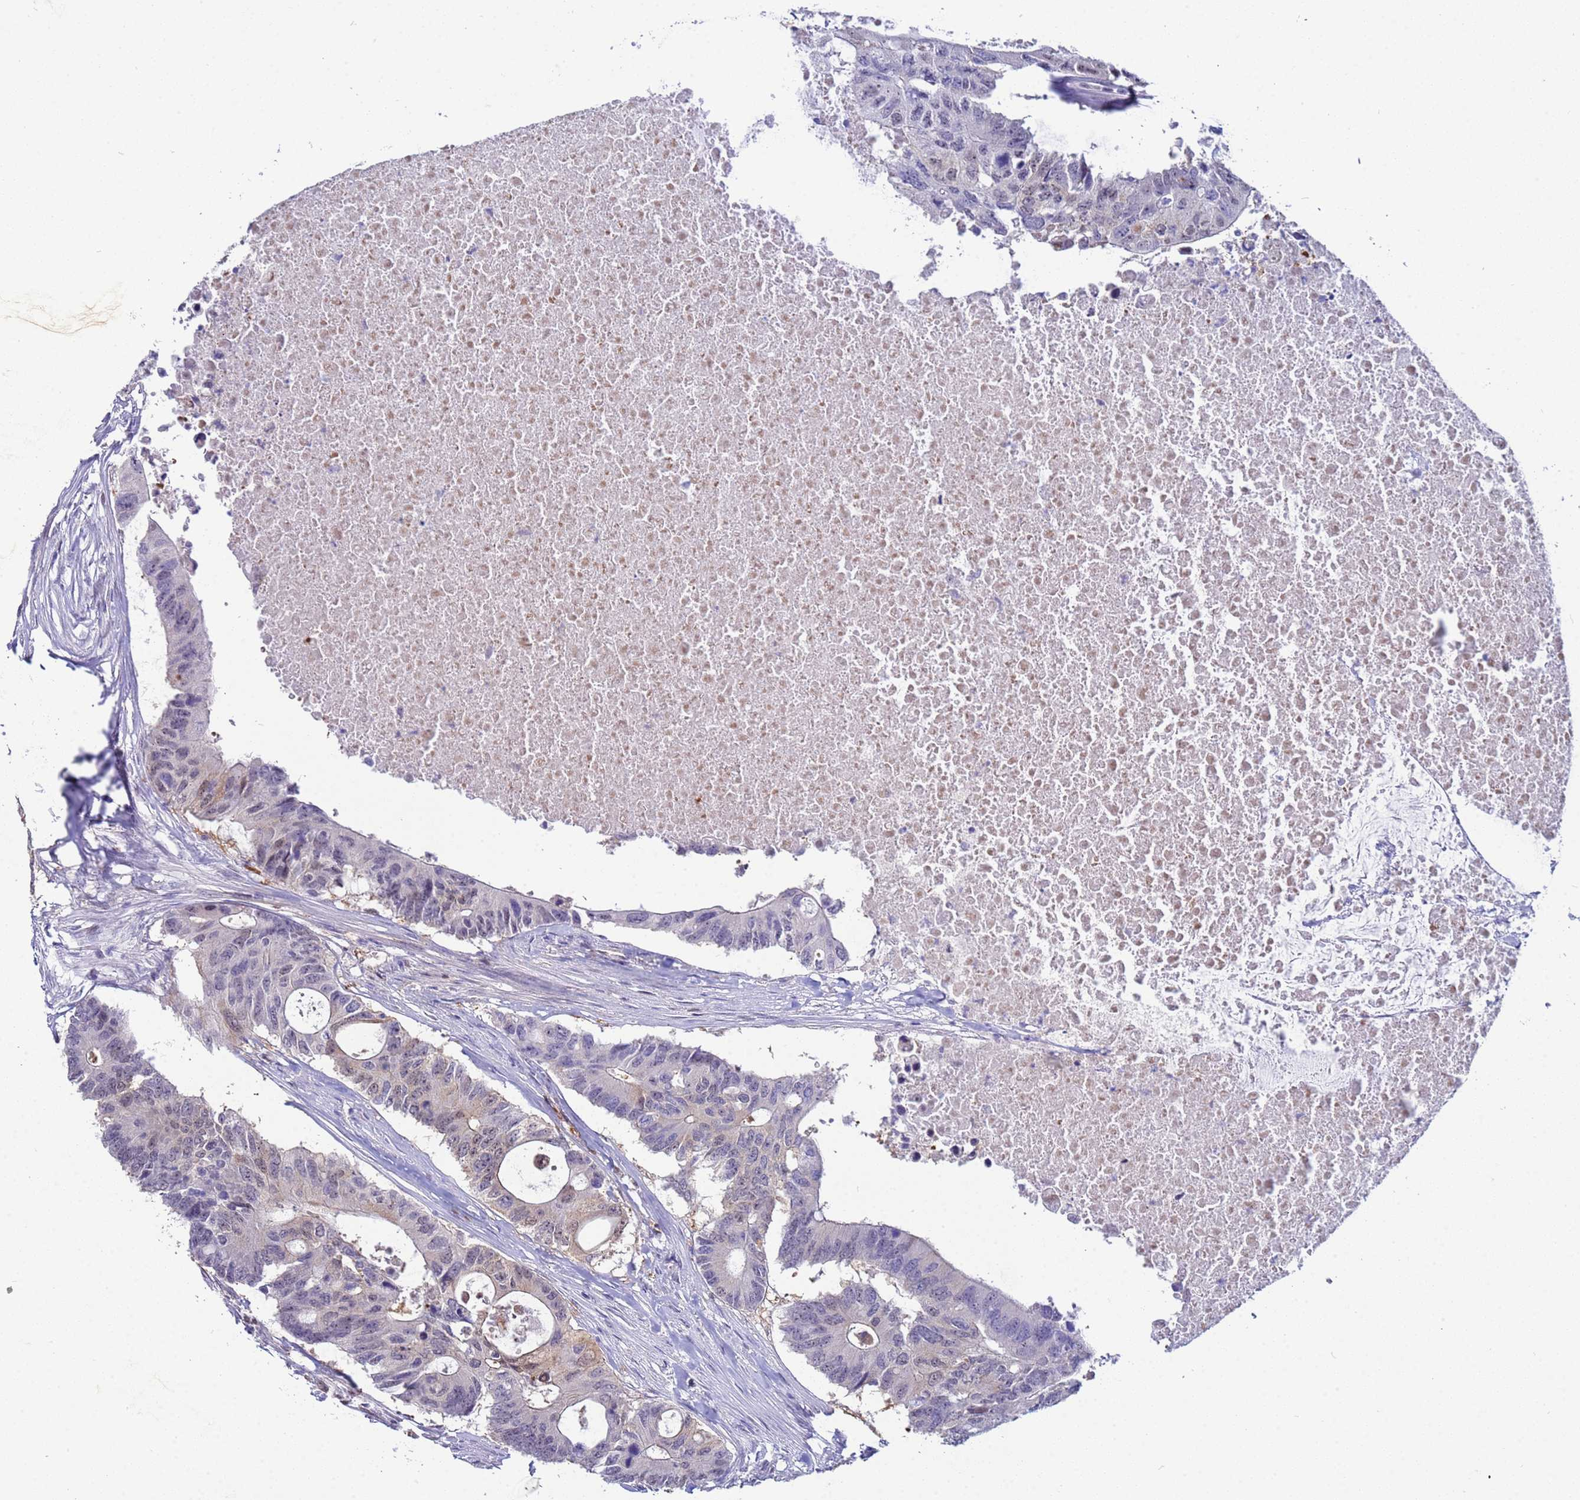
{"staining": {"intensity": "weak", "quantity": "<25%", "location": "cytoplasmic/membranous,nuclear"}, "tissue": "colorectal cancer", "cell_type": "Tumor cells", "image_type": "cancer", "snomed": [{"axis": "morphology", "description": "Adenocarcinoma, NOS"}, {"axis": "topography", "description": "Colon"}], "caption": "Tumor cells are negative for protein expression in human colorectal adenocarcinoma. (Brightfield microscopy of DAB (3,3'-diaminobenzidine) IHC at high magnification).", "gene": "SLC25A37", "patient": {"sex": "male", "age": 71}}